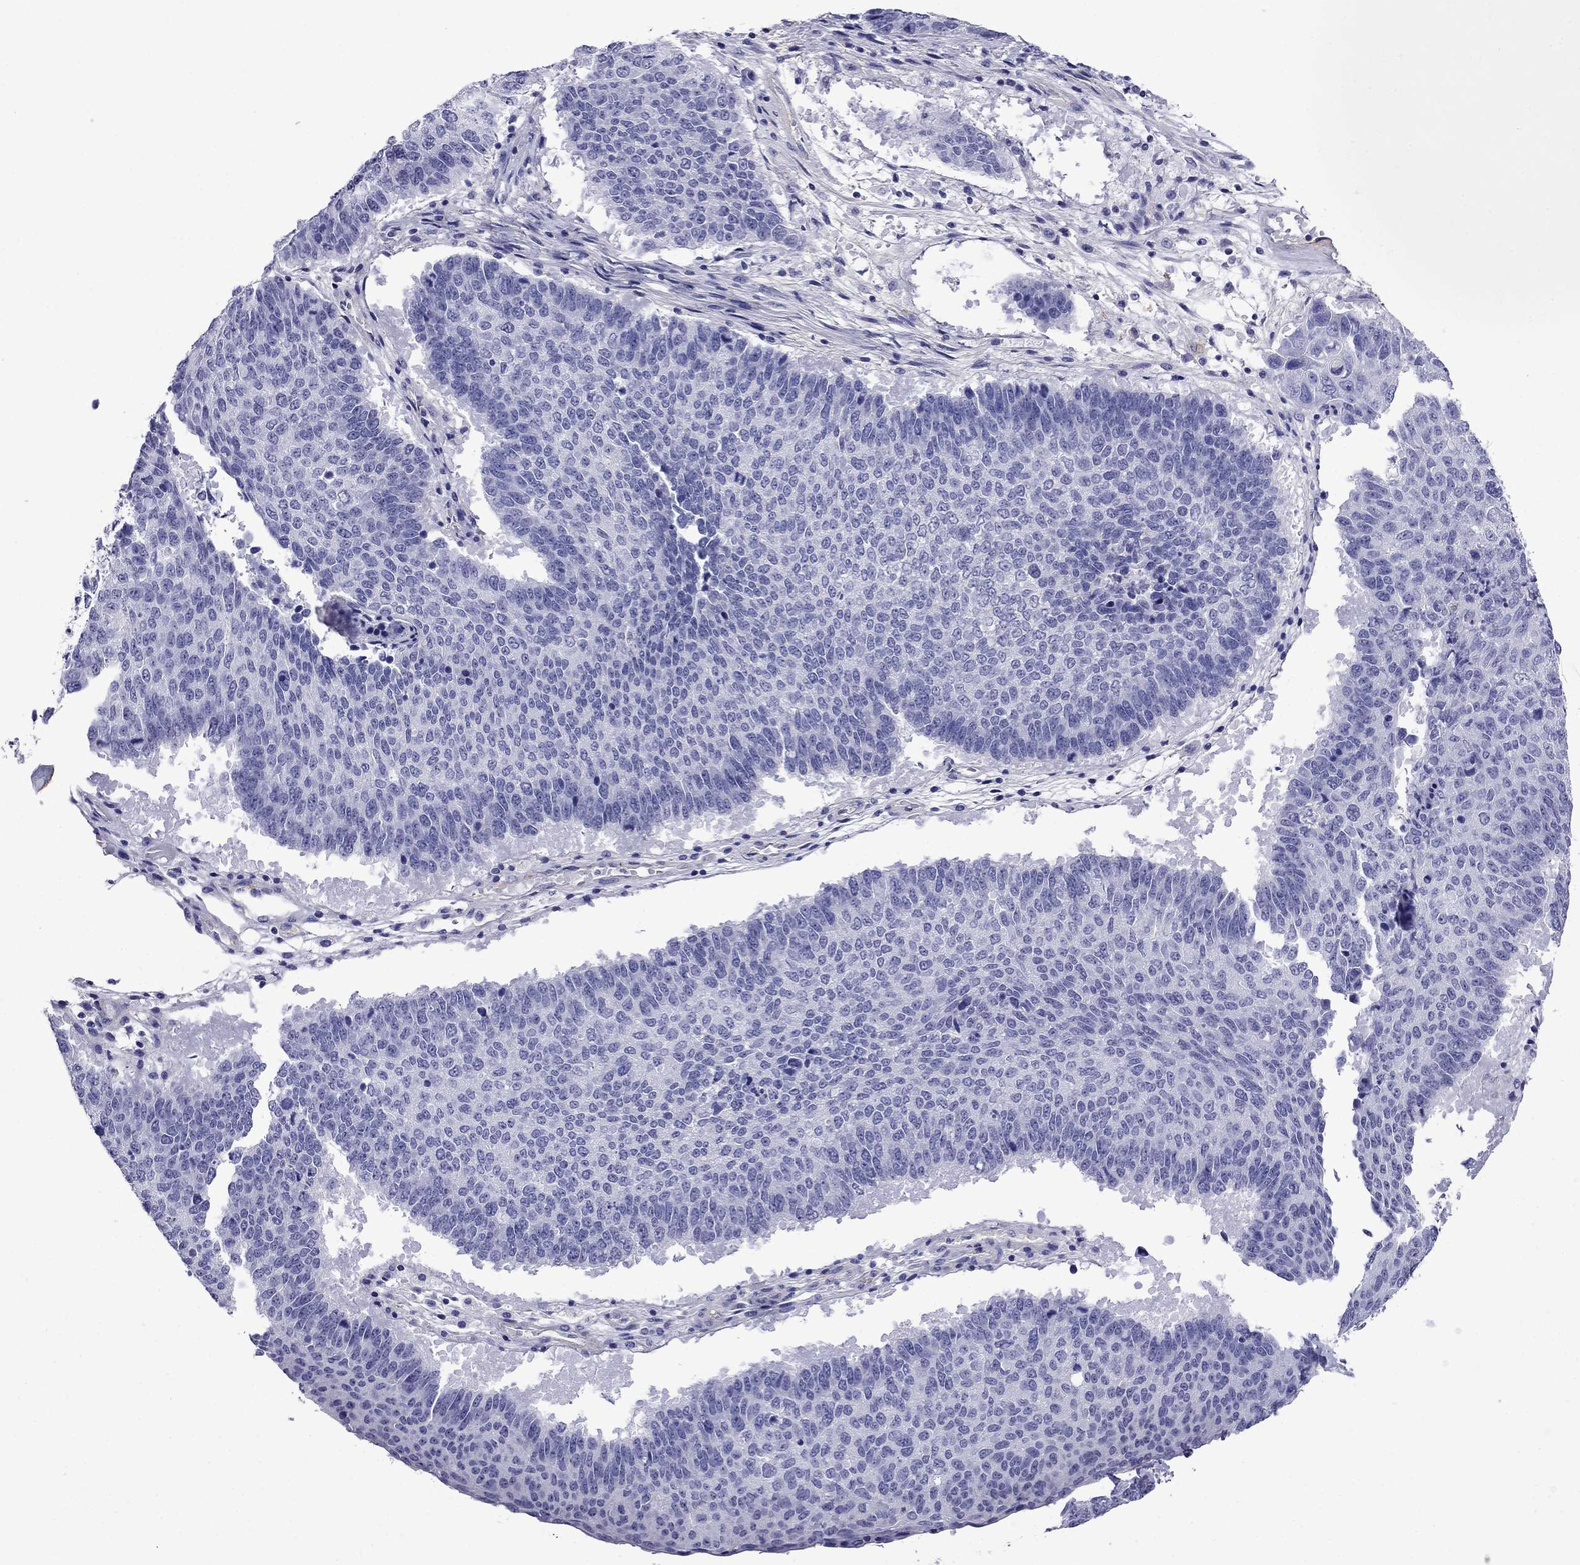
{"staining": {"intensity": "negative", "quantity": "none", "location": "none"}, "tissue": "lung cancer", "cell_type": "Tumor cells", "image_type": "cancer", "snomed": [{"axis": "morphology", "description": "Squamous cell carcinoma, NOS"}, {"axis": "topography", "description": "Lung"}], "caption": "Immunohistochemistry (IHC) of human lung squamous cell carcinoma exhibits no expression in tumor cells.", "gene": "SCG2", "patient": {"sex": "male", "age": 73}}